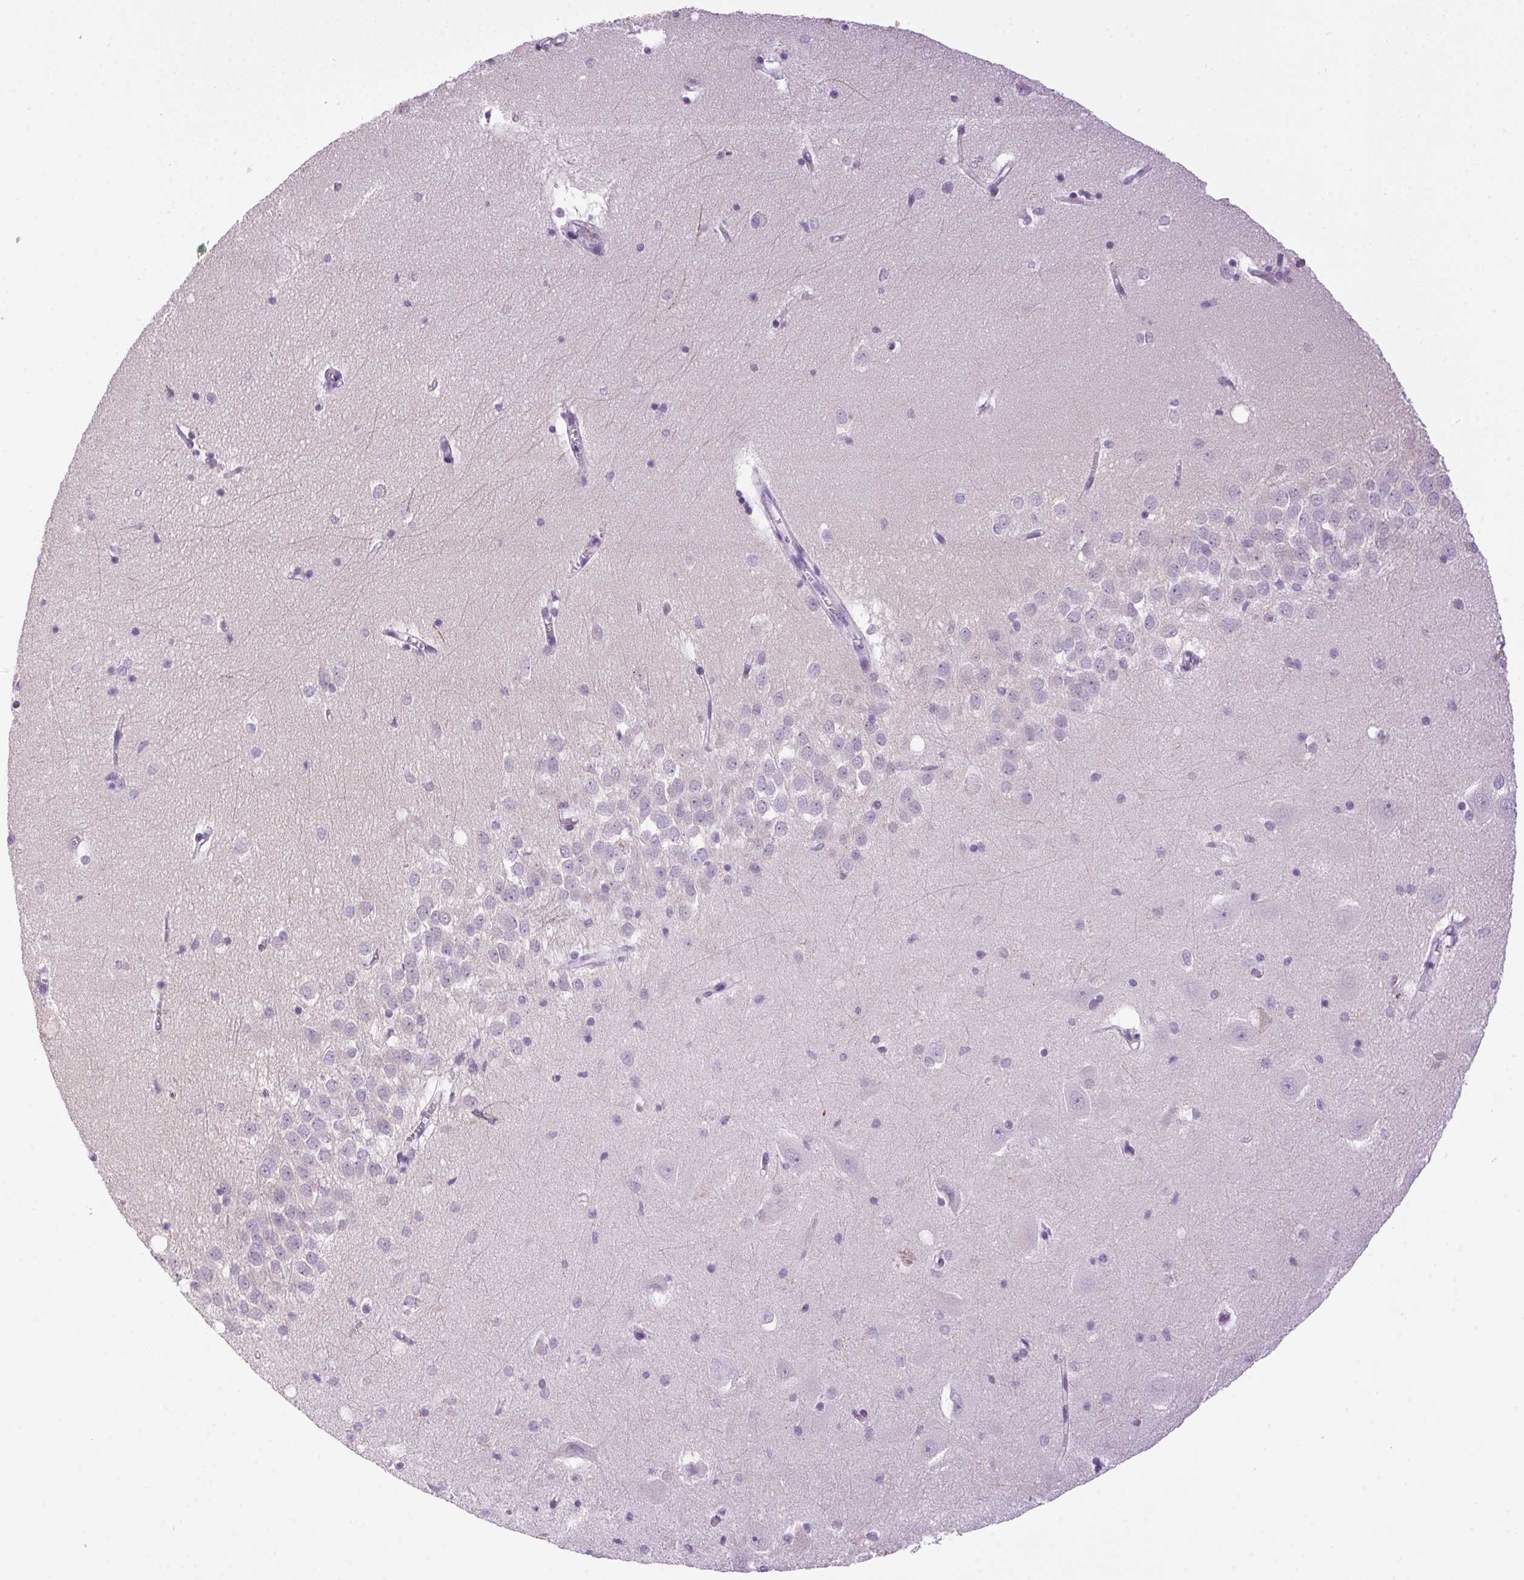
{"staining": {"intensity": "negative", "quantity": "none", "location": "none"}, "tissue": "hippocampus", "cell_type": "Glial cells", "image_type": "normal", "snomed": [{"axis": "morphology", "description": "Normal tissue, NOS"}, {"axis": "topography", "description": "Hippocampus"}], "caption": "This is an IHC photomicrograph of benign hippocampus. There is no expression in glial cells.", "gene": "TMEM88B", "patient": {"sex": "male", "age": 58}}